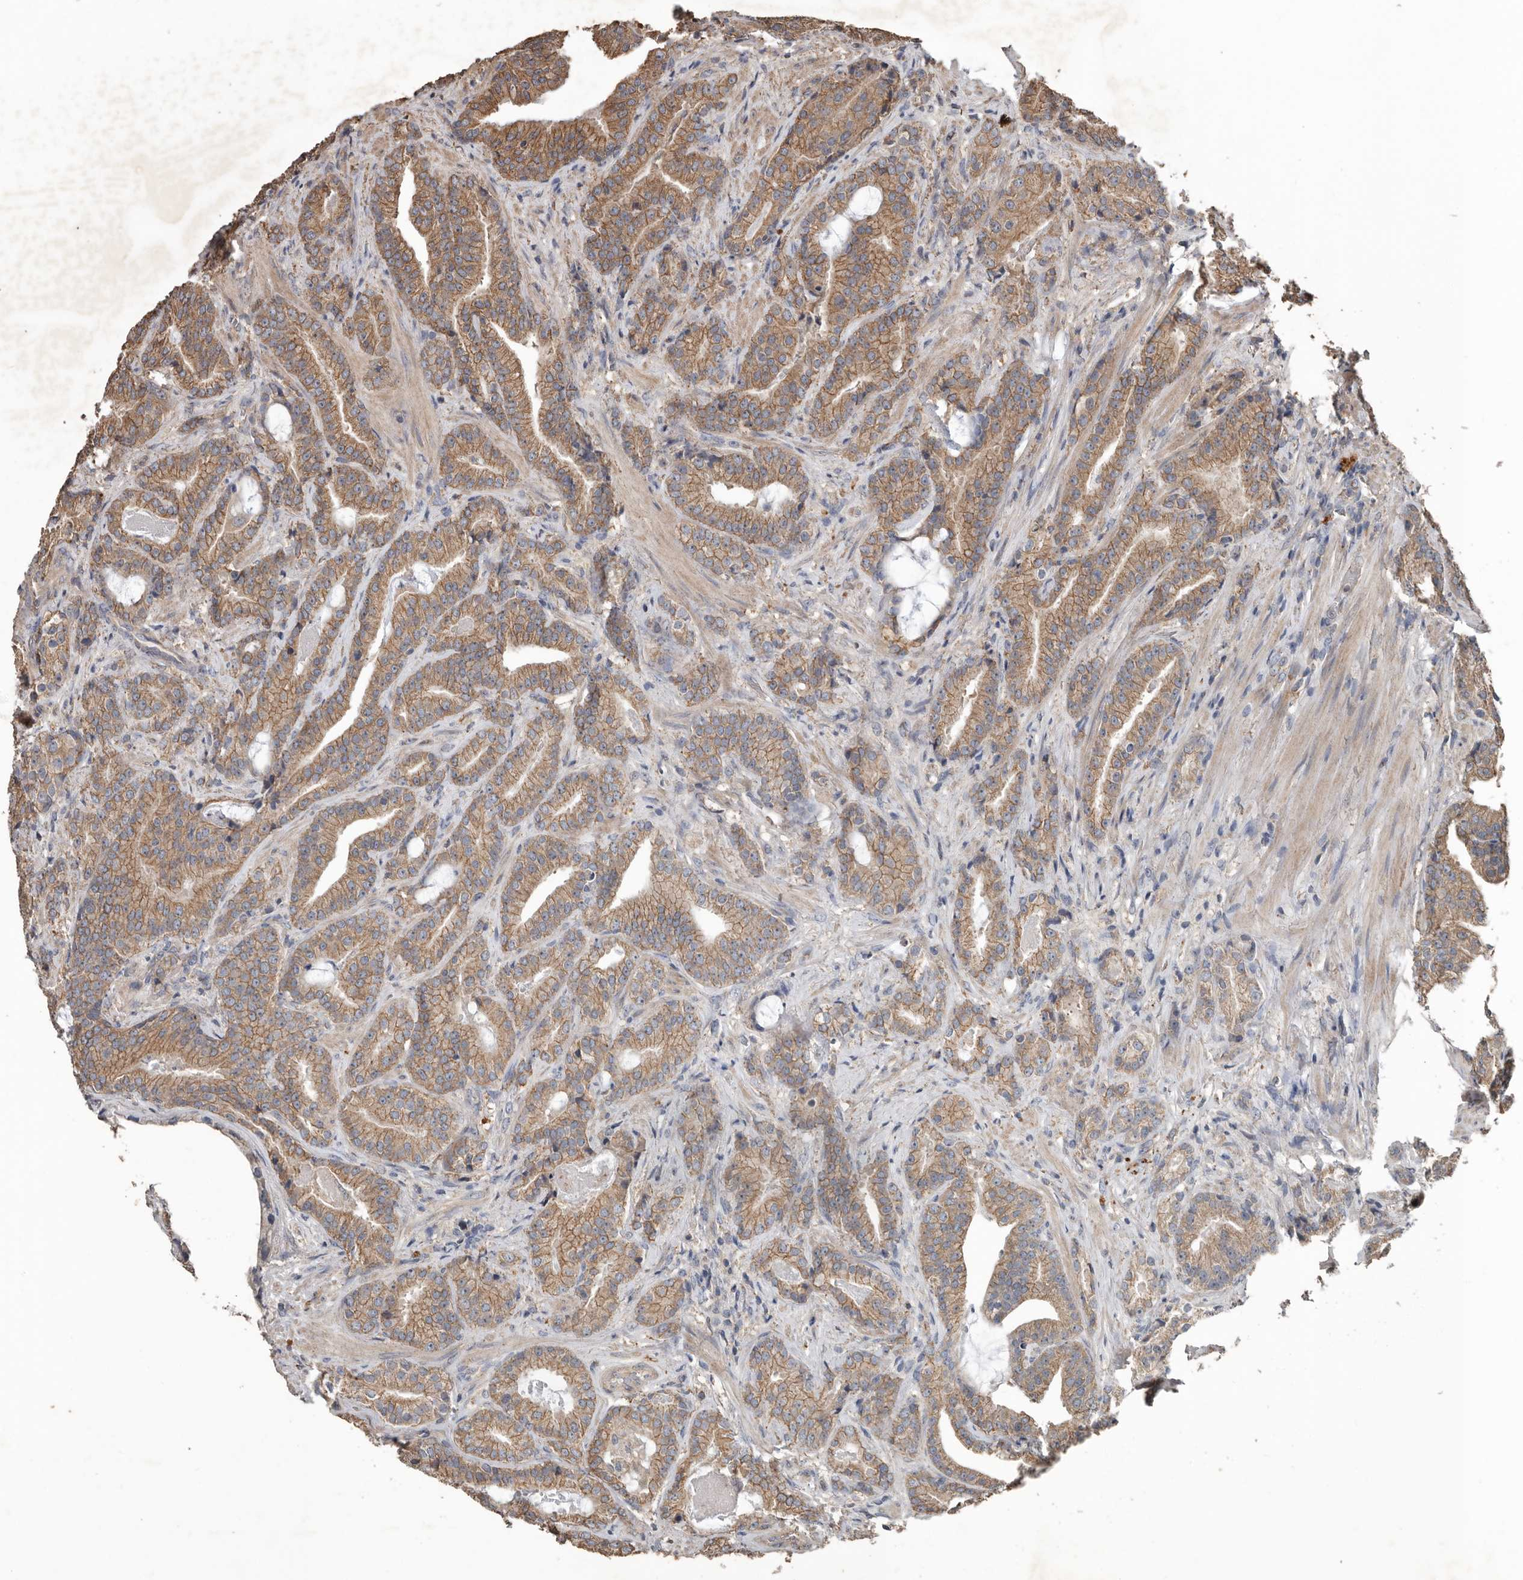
{"staining": {"intensity": "moderate", "quantity": ">75%", "location": "cytoplasmic/membranous"}, "tissue": "prostate cancer", "cell_type": "Tumor cells", "image_type": "cancer", "snomed": [{"axis": "morphology", "description": "Adenocarcinoma, Low grade"}, {"axis": "topography", "description": "Prostate"}], "caption": "Immunohistochemistry (IHC) image of human adenocarcinoma (low-grade) (prostate) stained for a protein (brown), which exhibits medium levels of moderate cytoplasmic/membranous positivity in about >75% of tumor cells.", "gene": "HYAL4", "patient": {"sex": "male", "age": 67}}